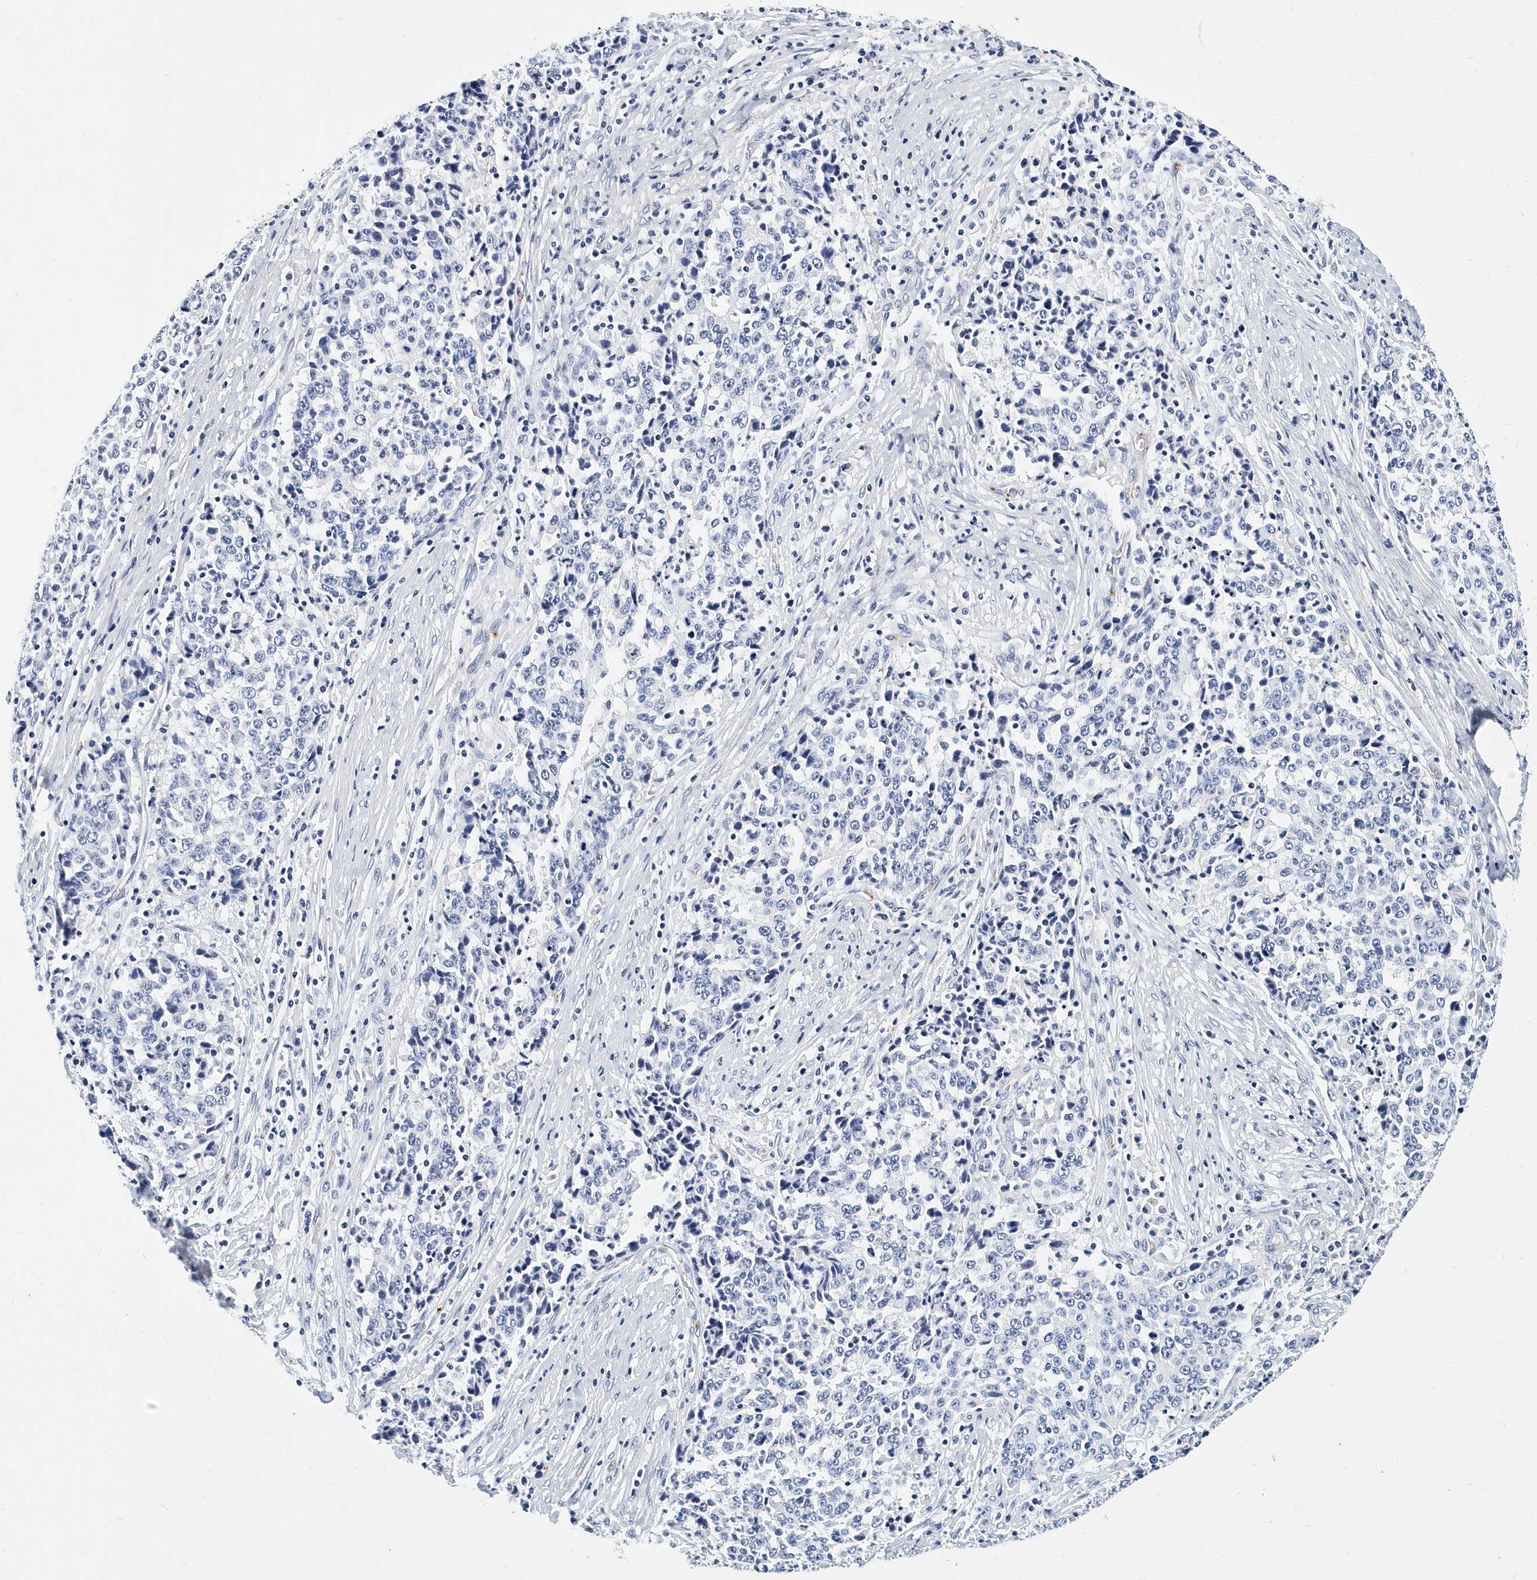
{"staining": {"intensity": "negative", "quantity": "none", "location": "none"}, "tissue": "stomach cancer", "cell_type": "Tumor cells", "image_type": "cancer", "snomed": [{"axis": "morphology", "description": "Adenocarcinoma, NOS"}, {"axis": "topography", "description": "Stomach"}], "caption": "This histopathology image is of stomach cancer (adenocarcinoma) stained with immunohistochemistry to label a protein in brown with the nuclei are counter-stained blue. There is no expression in tumor cells.", "gene": "ITGA2B", "patient": {"sex": "male", "age": 59}}